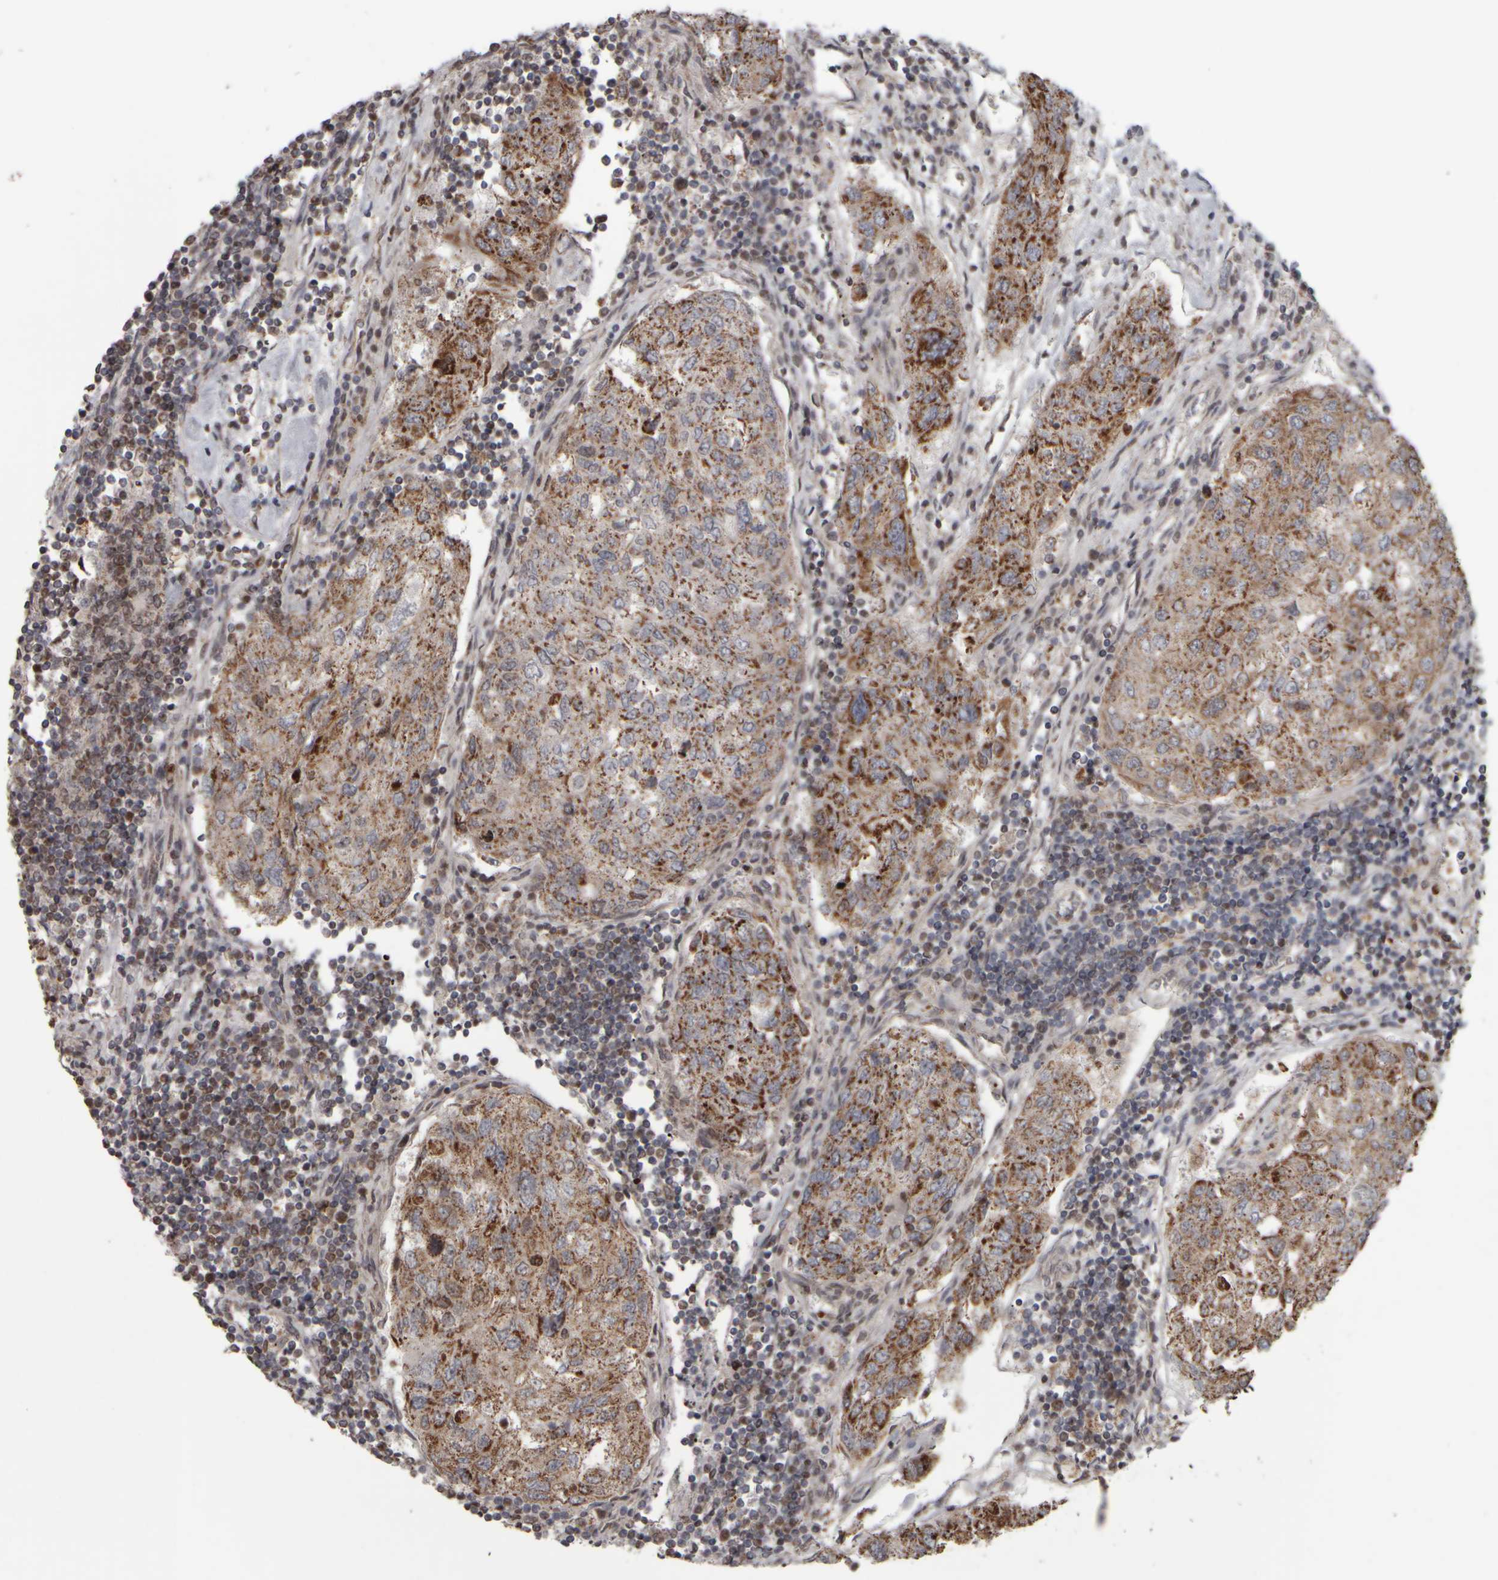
{"staining": {"intensity": "moderate", "quantity": ">75%", "location": "cytoplasmic/membranous"}, "tissue": "urothelial cancer", "cell_type": "Tumor cells", "image_type": "cancer", "snomed": [{"axis": "morphology", "description": "Urothelial carcinoma, High grade"}, {"axis": "topography", "description": "Lymph node"}, {"axis": "topography", "description": "Urinary bladder"}], "caption": "Immunohistochemical staining of human urothelial cancer exhibits moderate cytoplasmic/membranous protein positivity in about >75% of tumor cells.", "gene": "CWC27", "patient": {"sex": "male", "age": 51}}